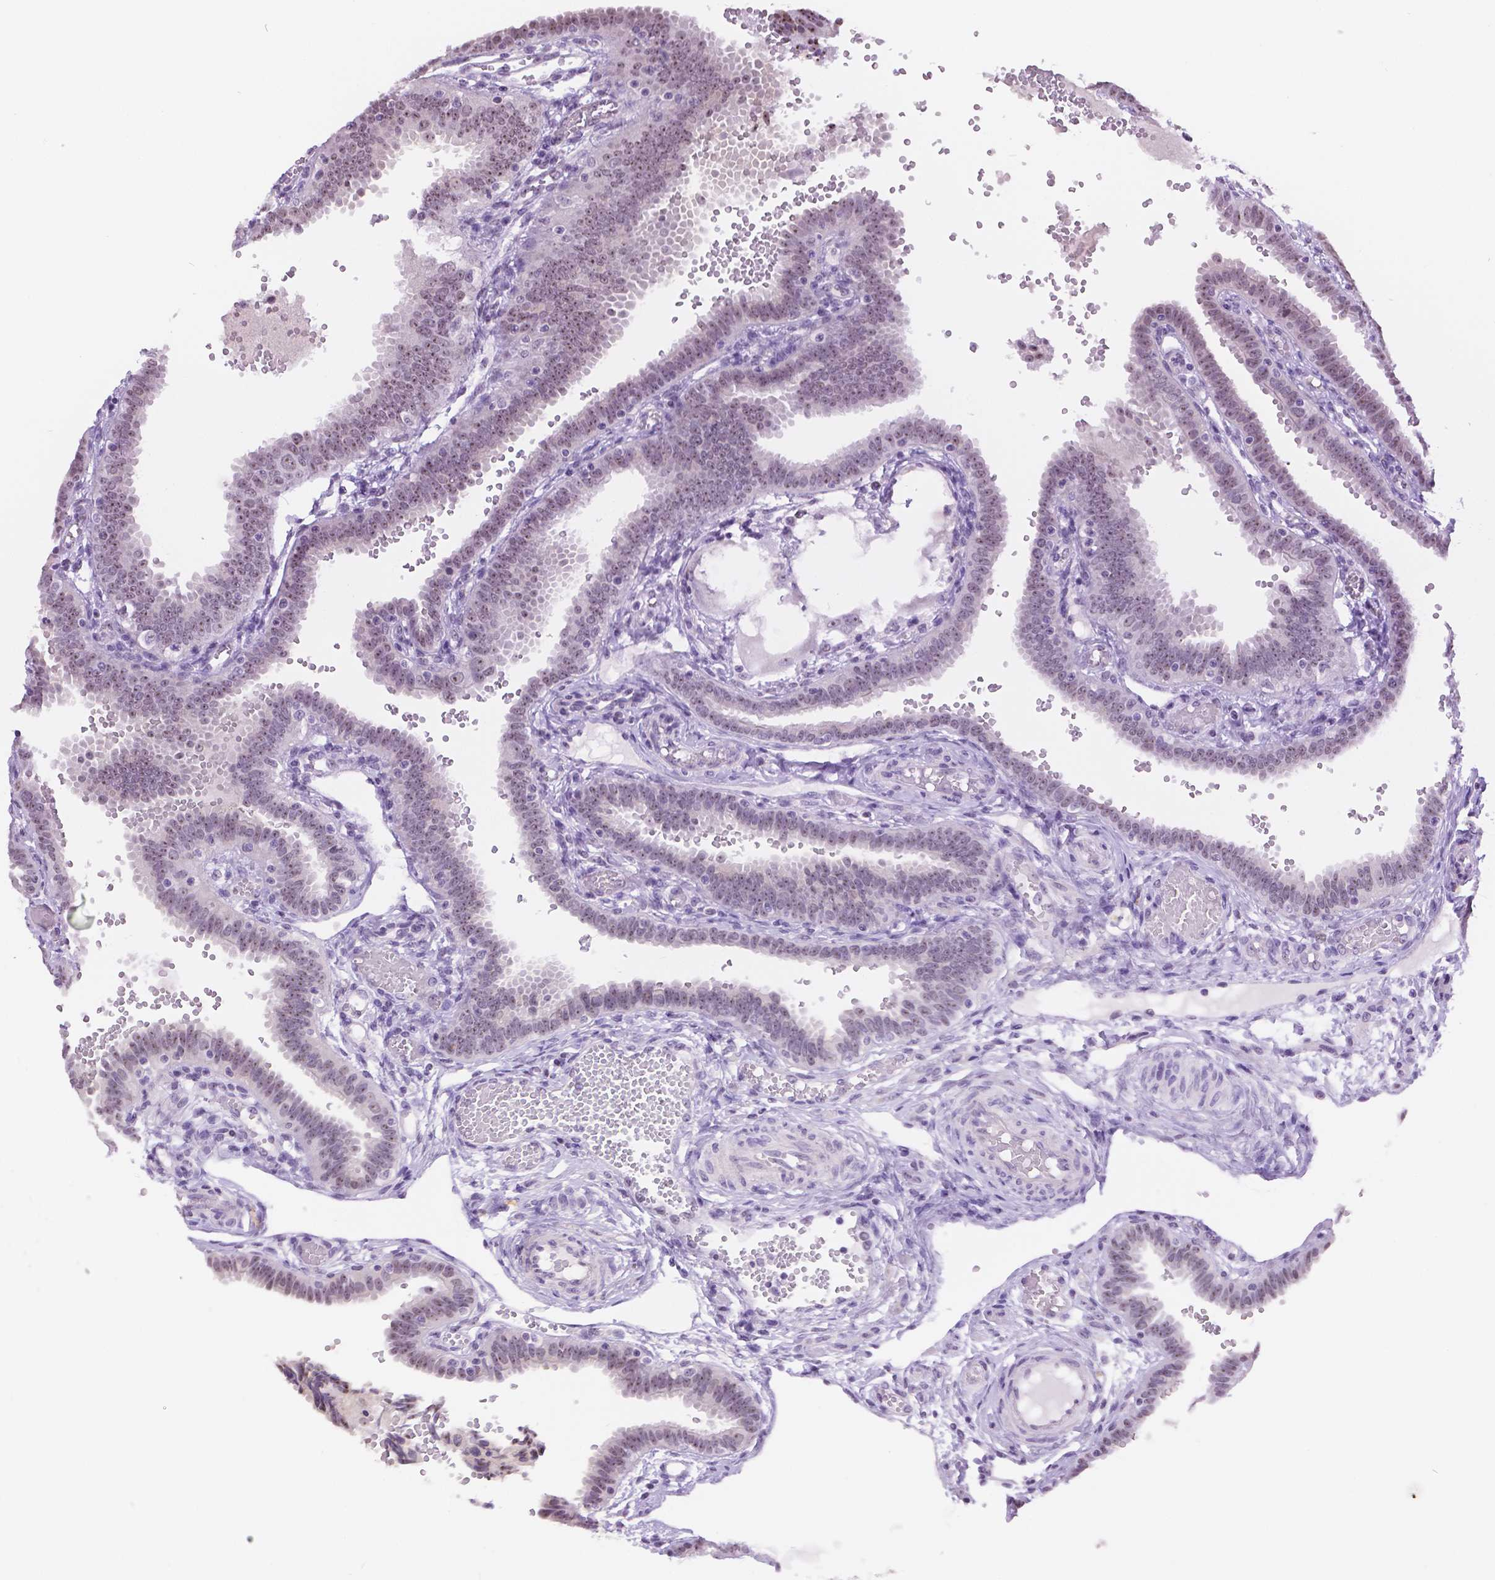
{"staining": {"intensity": "moderate", "quantity": ">75%", "location": "nuclear"}, "tissue": "fallopian tube", "cell_type": "Glandular cells", "image_type": "normal", "snomed": [{"axis": "morphology", "description": "Normal tissue, NOS"}, {"axis": "topography", "description": "Fallopian tube"}], "caption": "Glandular cells demonstrate medium levels of moderate nuclear staining in about >75% of cells in unremarkable fallopian tube.", "gene": "NHP2", "patient": {"sex": "female", "age": 37}}